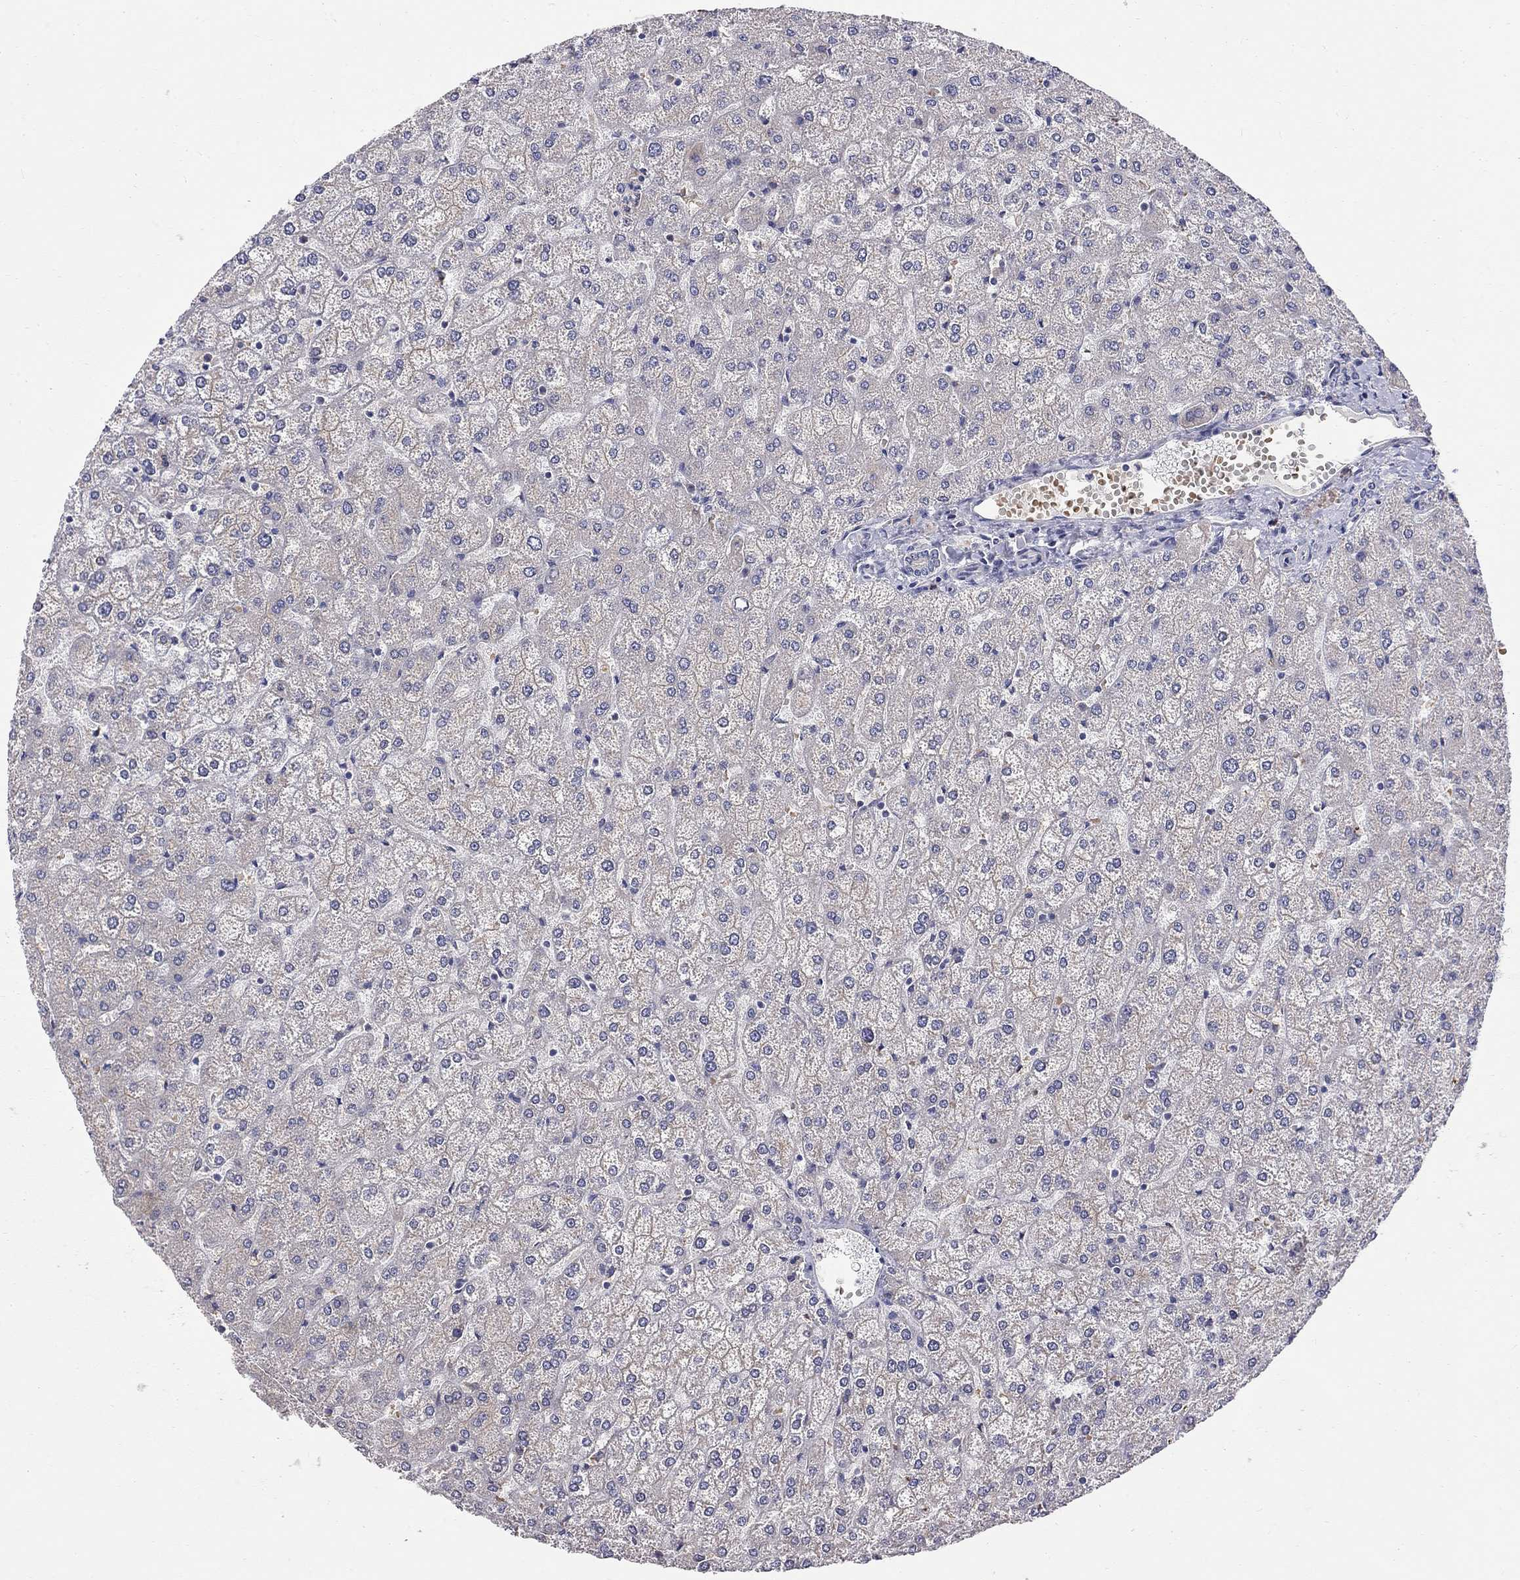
{"staining": {"intensity": "negative", "quantity": "none", "location": "none"}, "tissue": "liver", "cell_type": "Cholangiocytes", "image_type": "normal", "snomed": [{"axis": "morphology", "description": "Normal tissue, NOS"}, {"axis": "topography", "description": "Liver"}], "caption": "Human liver stained for a protein using immunohistochemistry shows no staining in cholangiocytes.", "gene": "CASTOR1", "patient": {"sex": "female", "age": 32}}